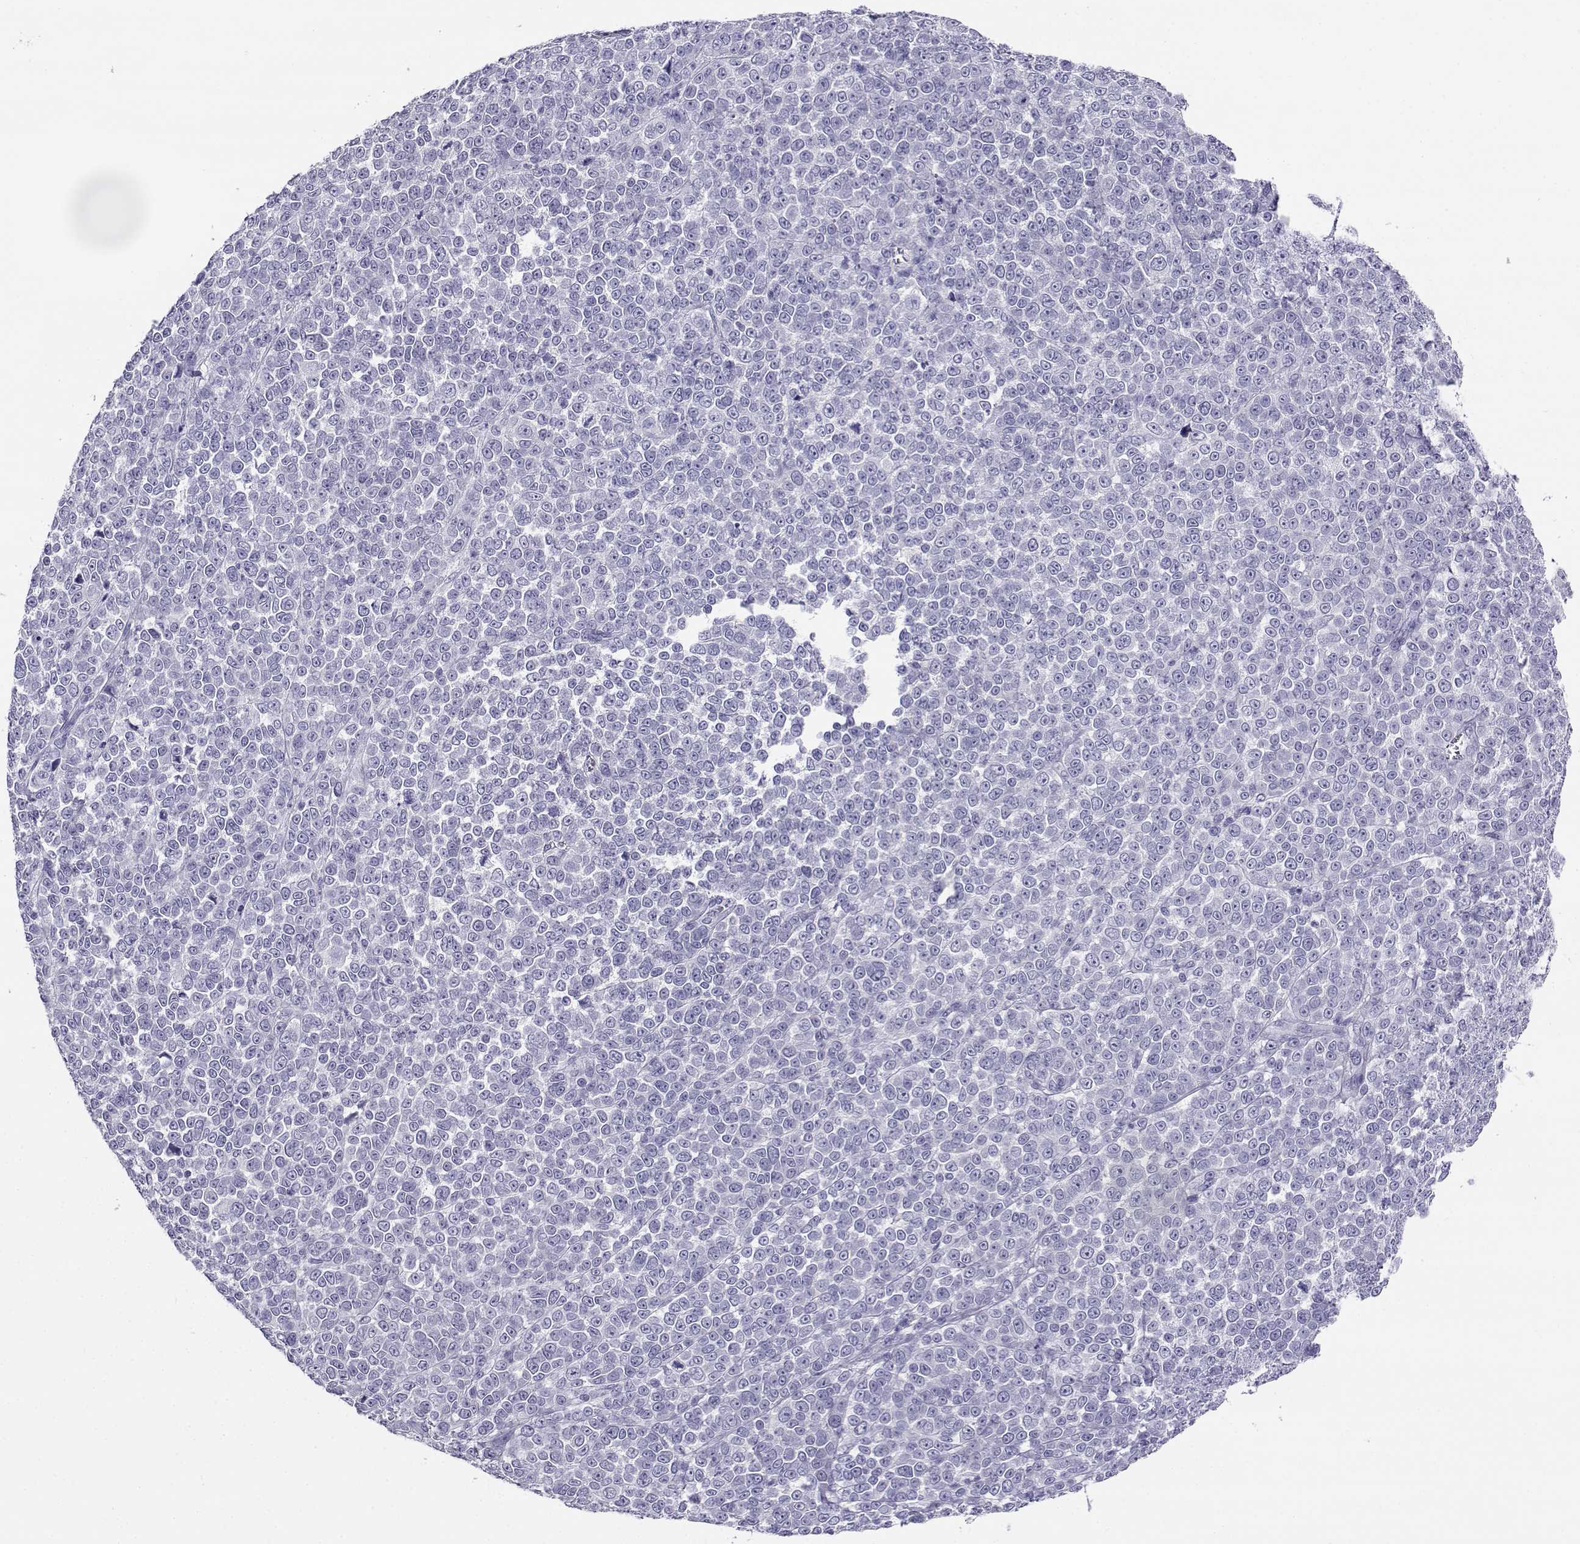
{"staining": {"intensity": "negative", "quantity": "none", "location": "none"}, "tissue": "melanoma", "cell_type": "Tumor cells", "image_type": "cancer", "snomed": [{"axis": "morphology", "description": "Malignant melanoma, NOS"}, {"axis": "topography", "description": "Skin"}], "caption": "The photomicrograph exhibits no significant positivity in tumor cells of melanoma.", "gene": "CABS1", "patient": {"sex": "female", "age": 95}}